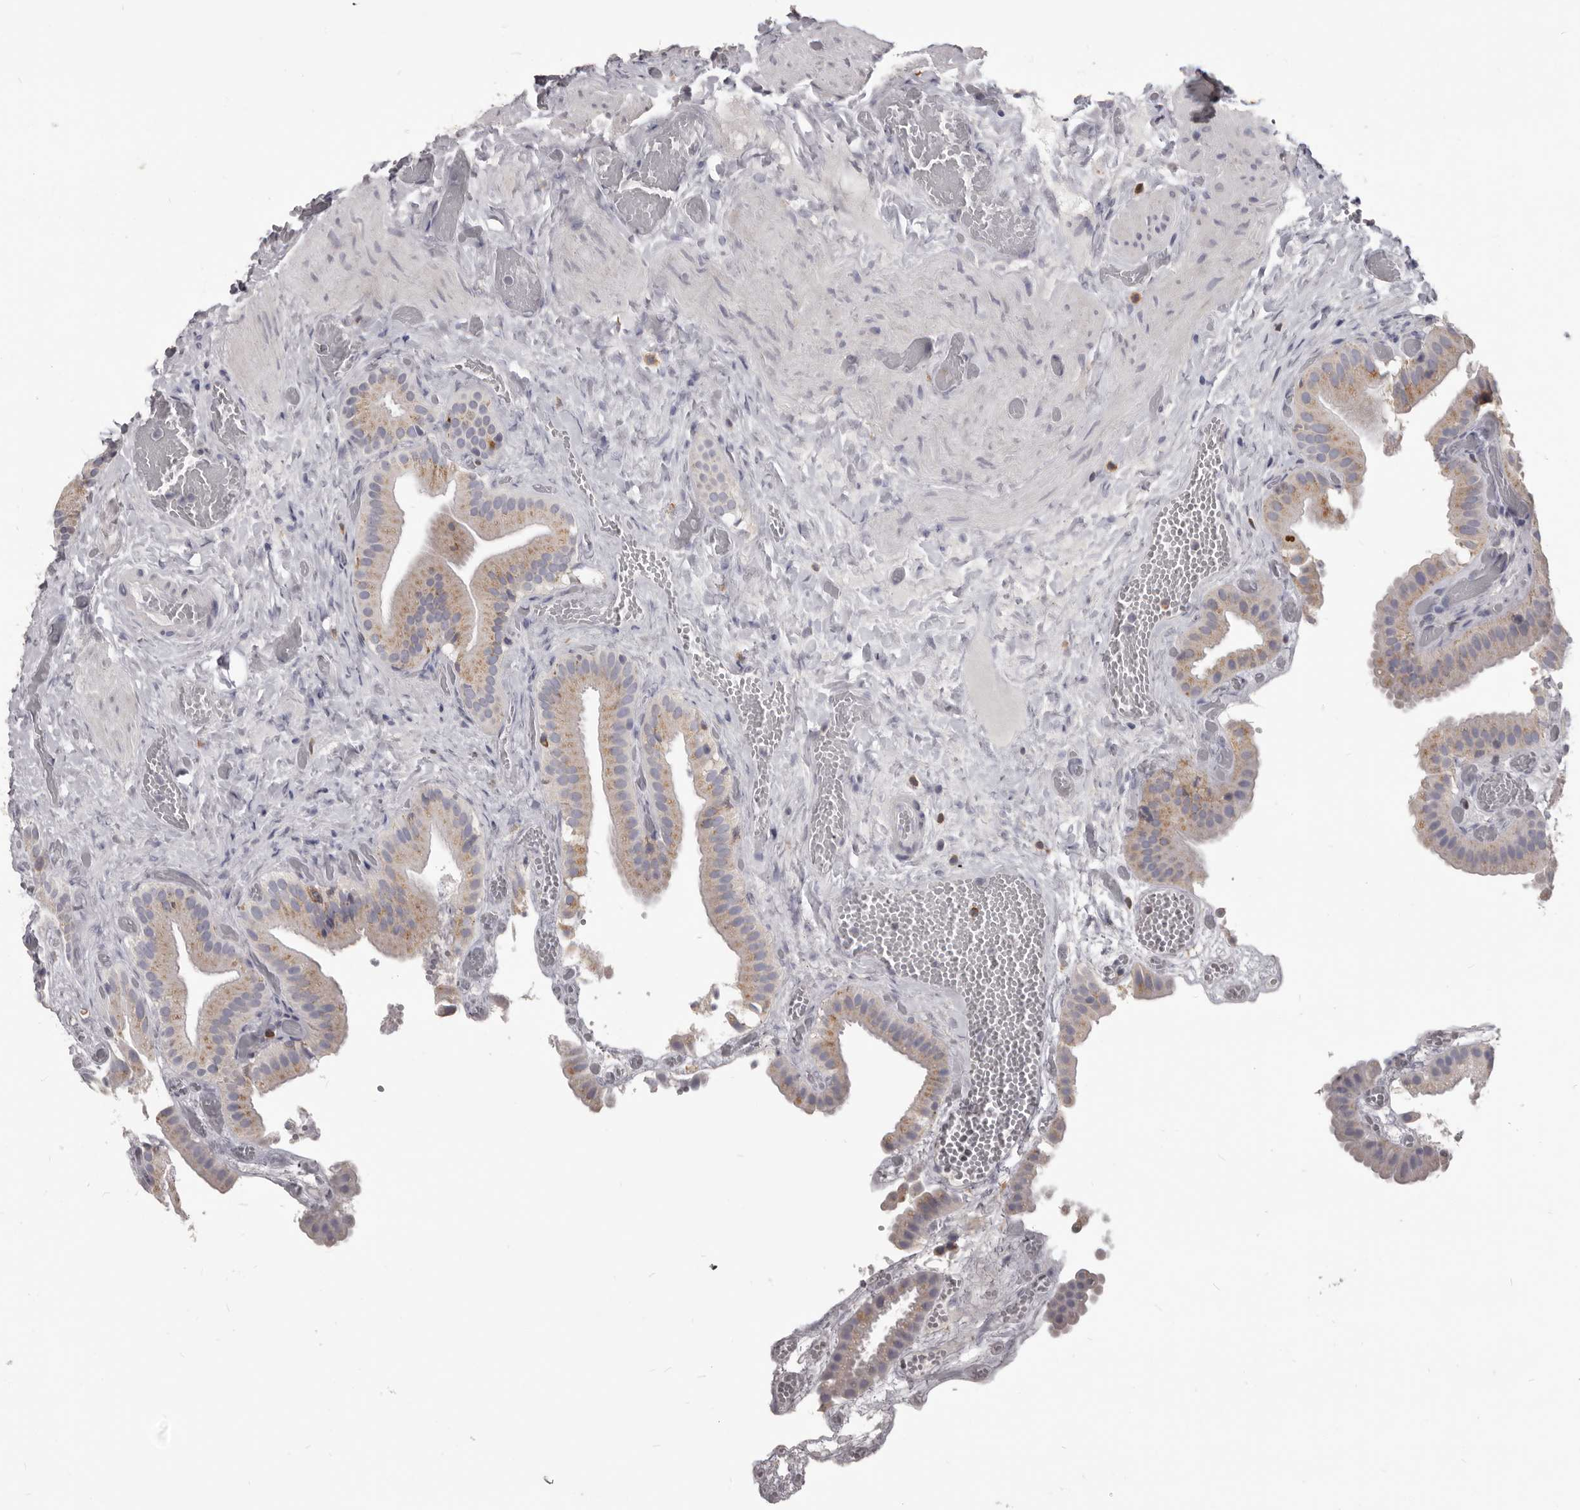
{"staining": {"intensity": "weak", "quantity": "25%-75%", "location": "cytoplasmic/membranous"}, "tissue": "gallbladder", "cell_type": "Glandular cells", "image_type": "normal", "snomed": [{"axis": "morphology", "description": "Normal tissue, NOS"}, {"axis": "topography", "description": "Gallbladder"}], "caption": "Weak cytoplasmic/membranous protein staining is identified in about 25%-75% of glandular cells in gallbladder.", "gene": "PI4K2A", "patient": {"sex": "female", "age": 64}}